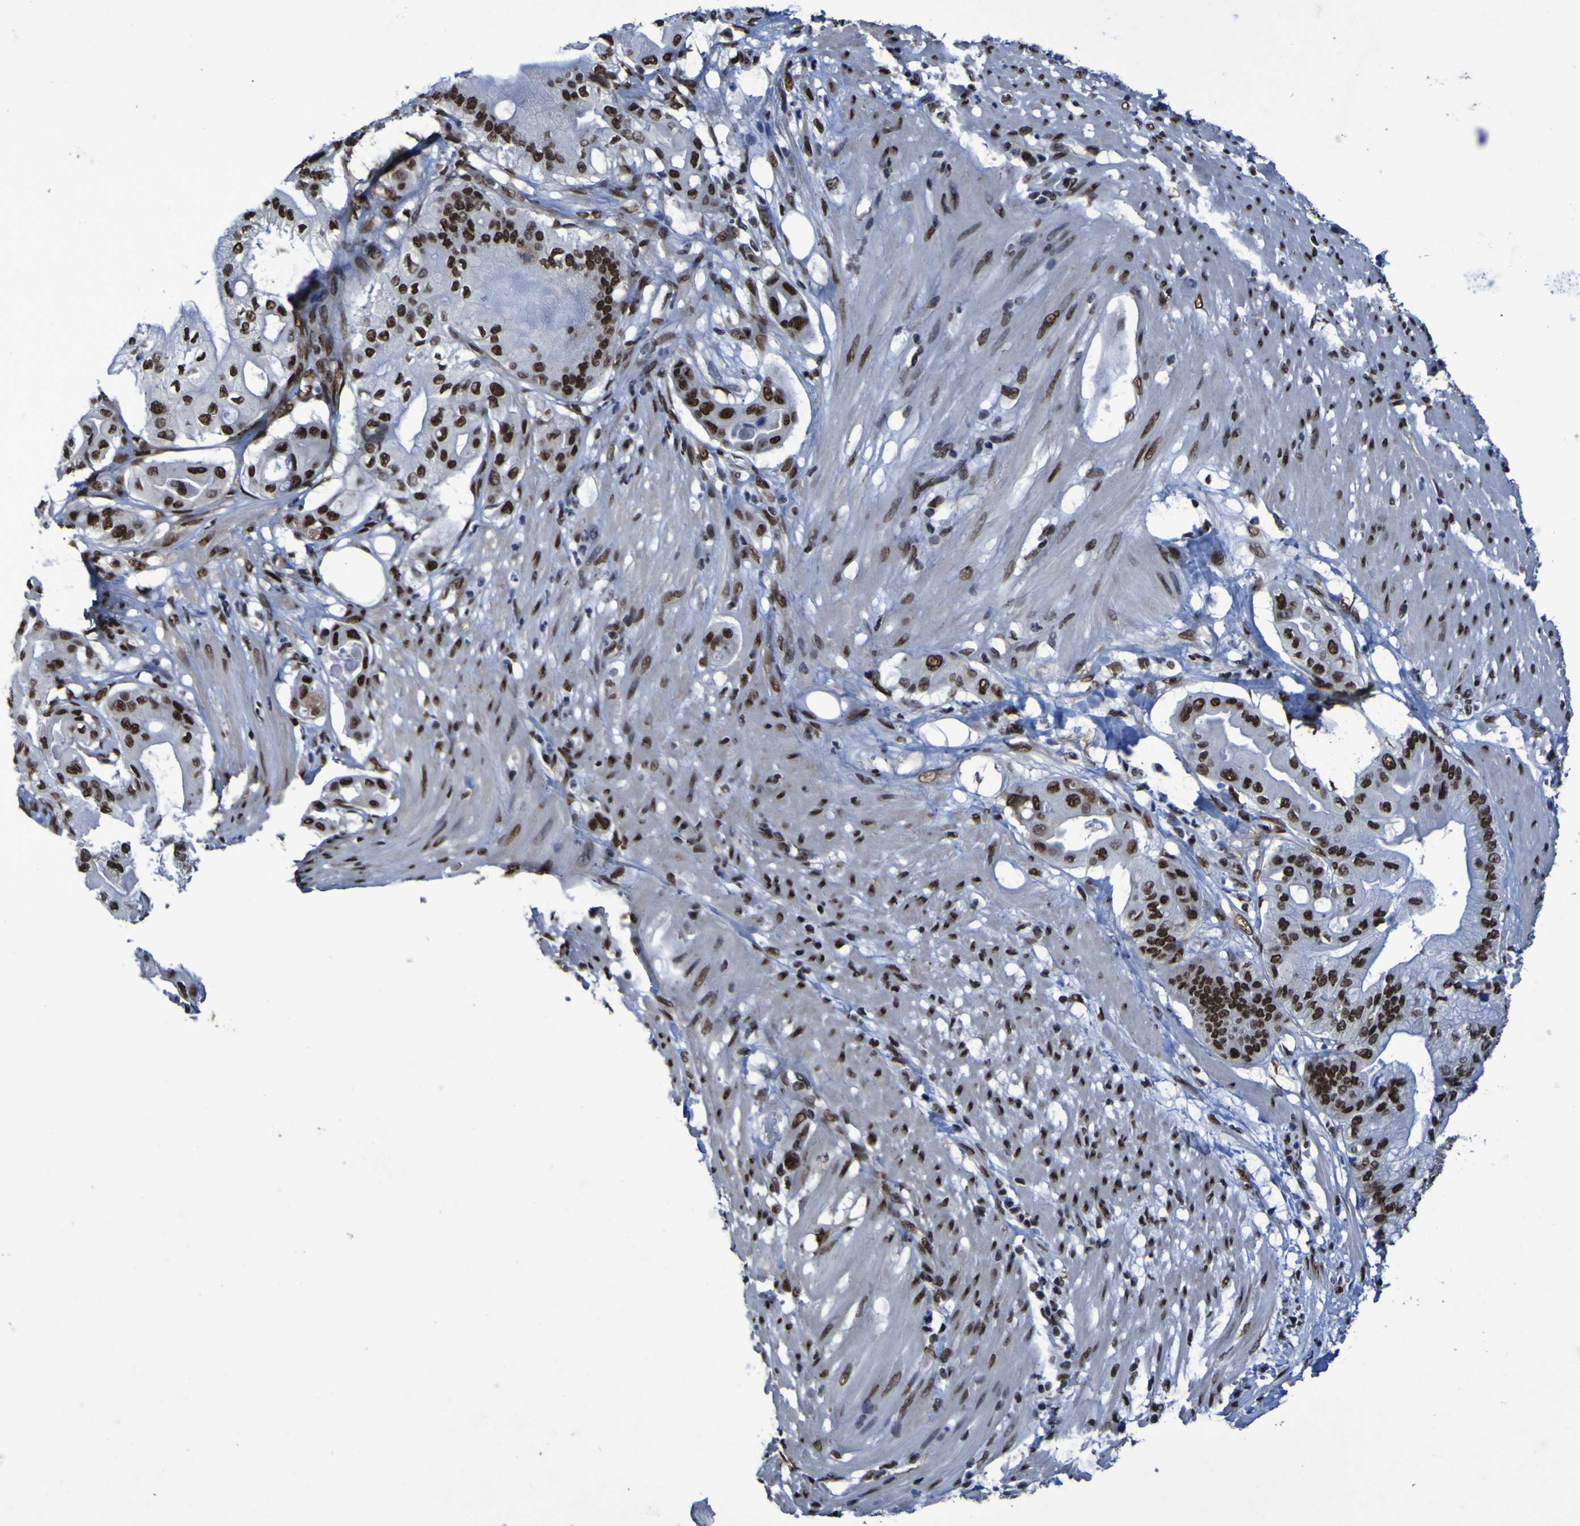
{"staining": {"intensity": "strong", "quantity": ">75%", "location": "nuclear"}, "tissue": "pancreatic cancer", "cell_type": "Tumor cells", "image_type": "cancer", "snomed": [{"axis": "morphology", "description": "Adenocarcinoma, NOS"}, {"axis": "morphology", "description": "Adenocarcinoma, metastatic, NOS"}, {"axis": "topography", "description": "Lymph node"}, {"axis": "topography", "description": "Pancreas"}, {"axis": "topography", "description": "Duodenum"}], "caption": "Protein expression analysis of pancreatic adenocarcinoma exhibits strong nuclear staining in approximately >75% of tumor cells.", "gene": "HNRNPR", "patient": {"sex": "female", "age": 64}}